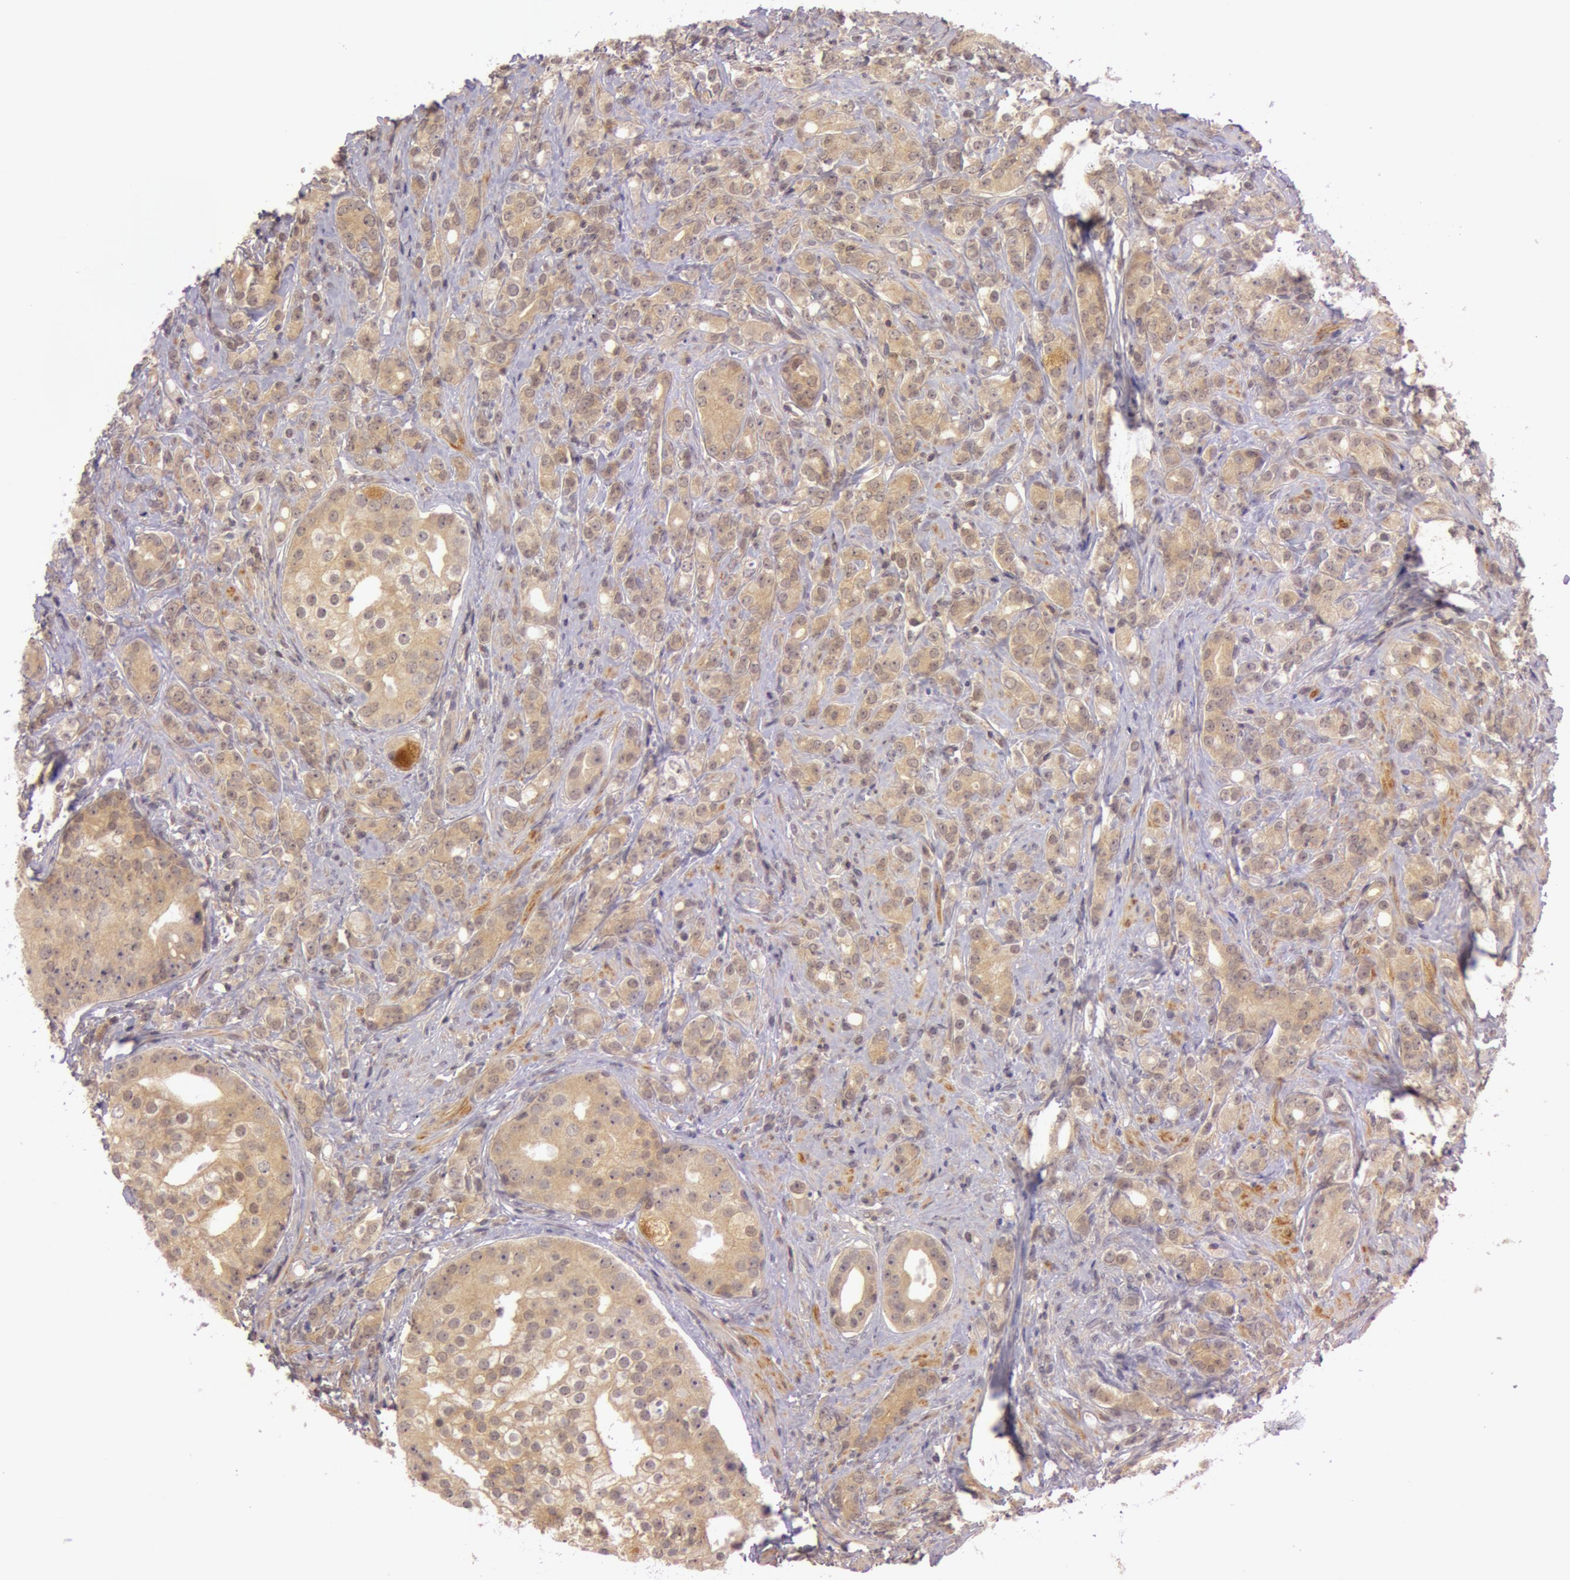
{"staining": {"intensity": "moderate", "quantity": ">75%", "location": "cytoplasmic/membranous"}, "tissue": "prostate cancer", "cell_type": "Tumor cells", "image_type": "cancer", "snomed": [{"axis": "morphology", "description": "Adenocarcinoma, Medium grade"}, {"axis": "topography", "description": "Prostate"}], "caption": "This image demonstrates immunohistochemistry (IHC) staining of prostate cancer (medium-grade adenocarcinoma), with medium moderate cytoplasmic/membranous expression in approximately >75% of tumor cells.", "gene": "ATG2B", "patient": {"sex": "male", "age": 59}}